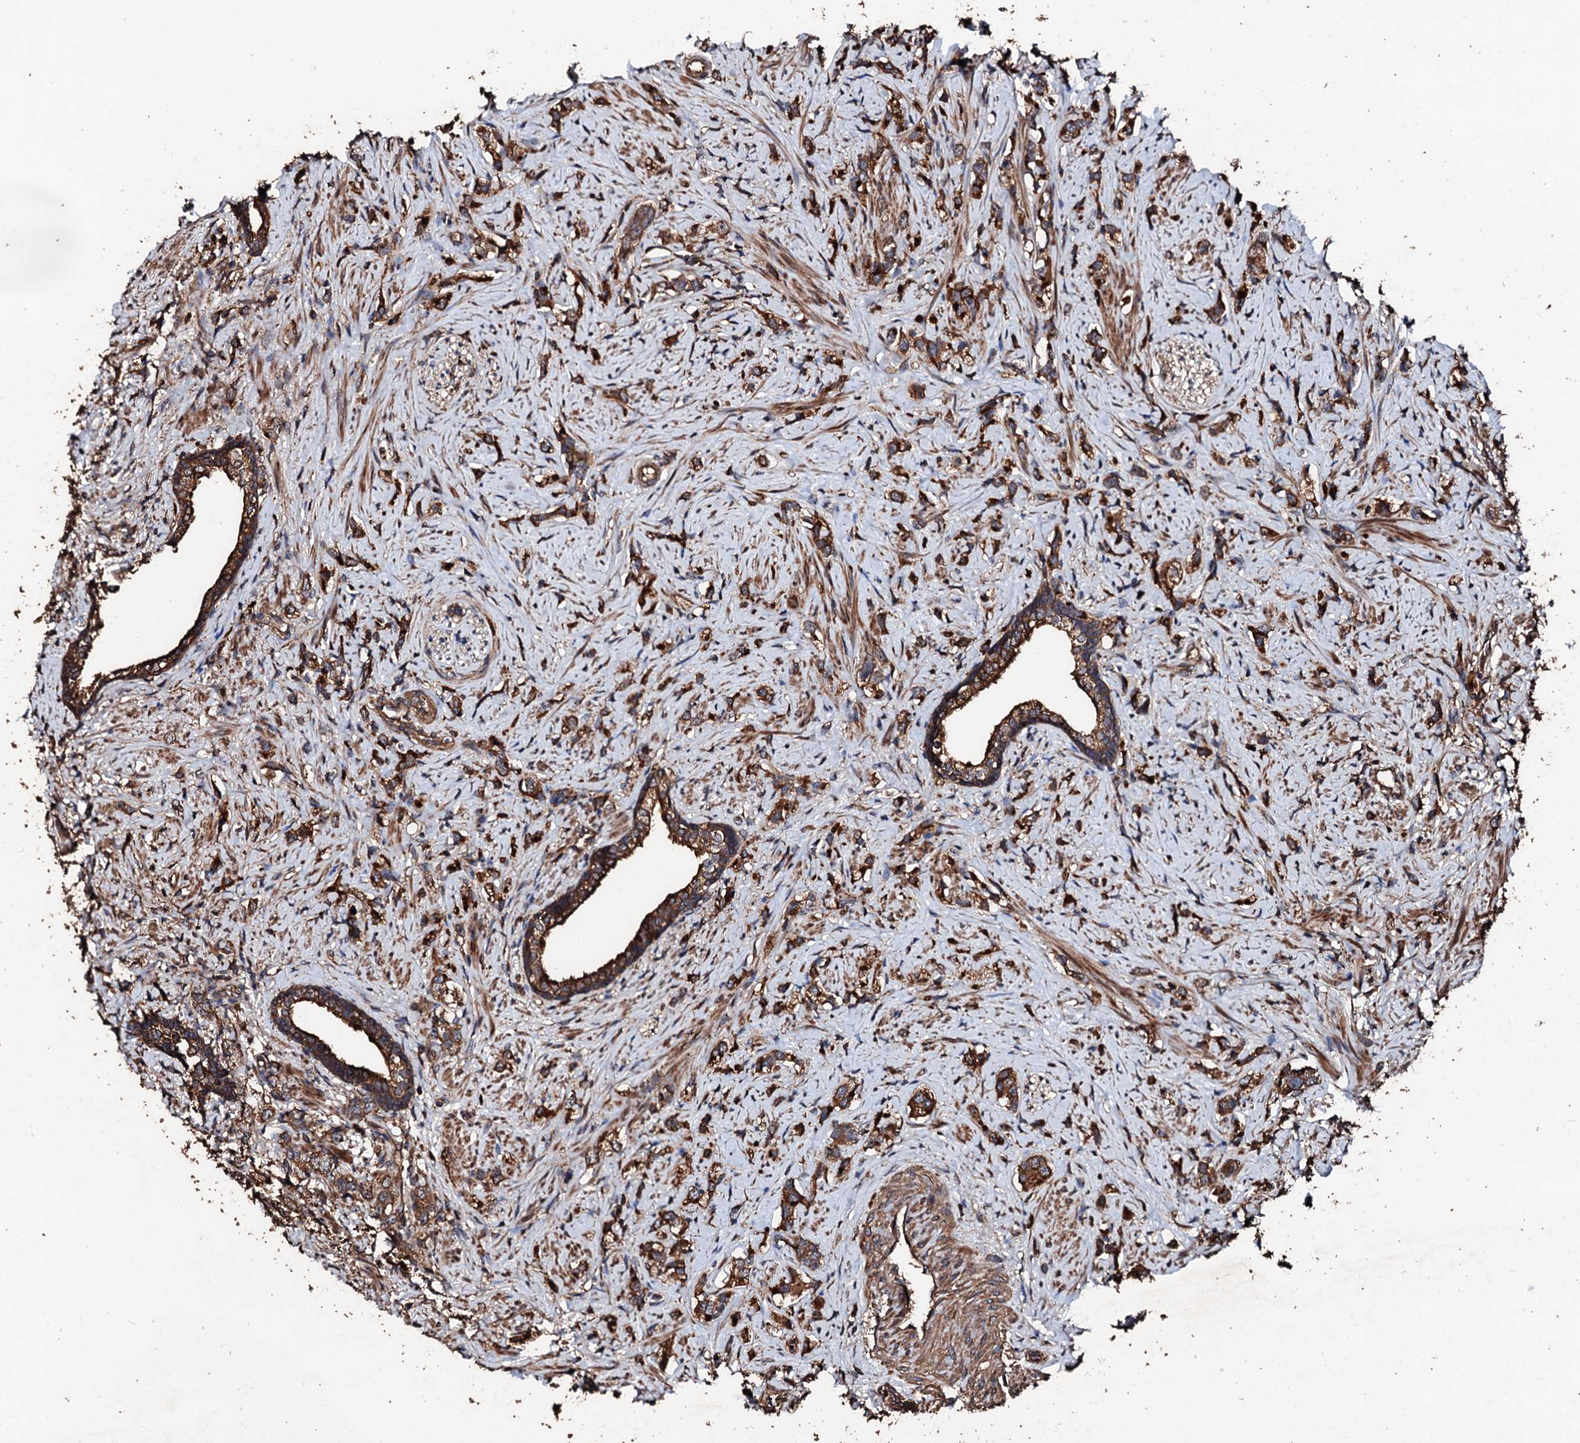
{"staining": {"intensity": "moderate", "quantity": ">75%", "location": "cytoplasmic/membranous"}, "tissue": "prostate cancer", "cell_type": "Tumor cells", "image_type": "cancer", "snomed": [{"axis": "morphology", "description": "Adenocarcinoma, High grade"}, {"axis": "topography", "description": "Prostate"}], "caption": "There is medium levels of moderate cytoplasmic/membranous expression in tumor cells of prostate adenocarcinoma (high-grade), as demonstrated by immunohistochemical staining (brown color).", "gene": "KIF18A", "patient": {"sex": "male", "age": 63}}